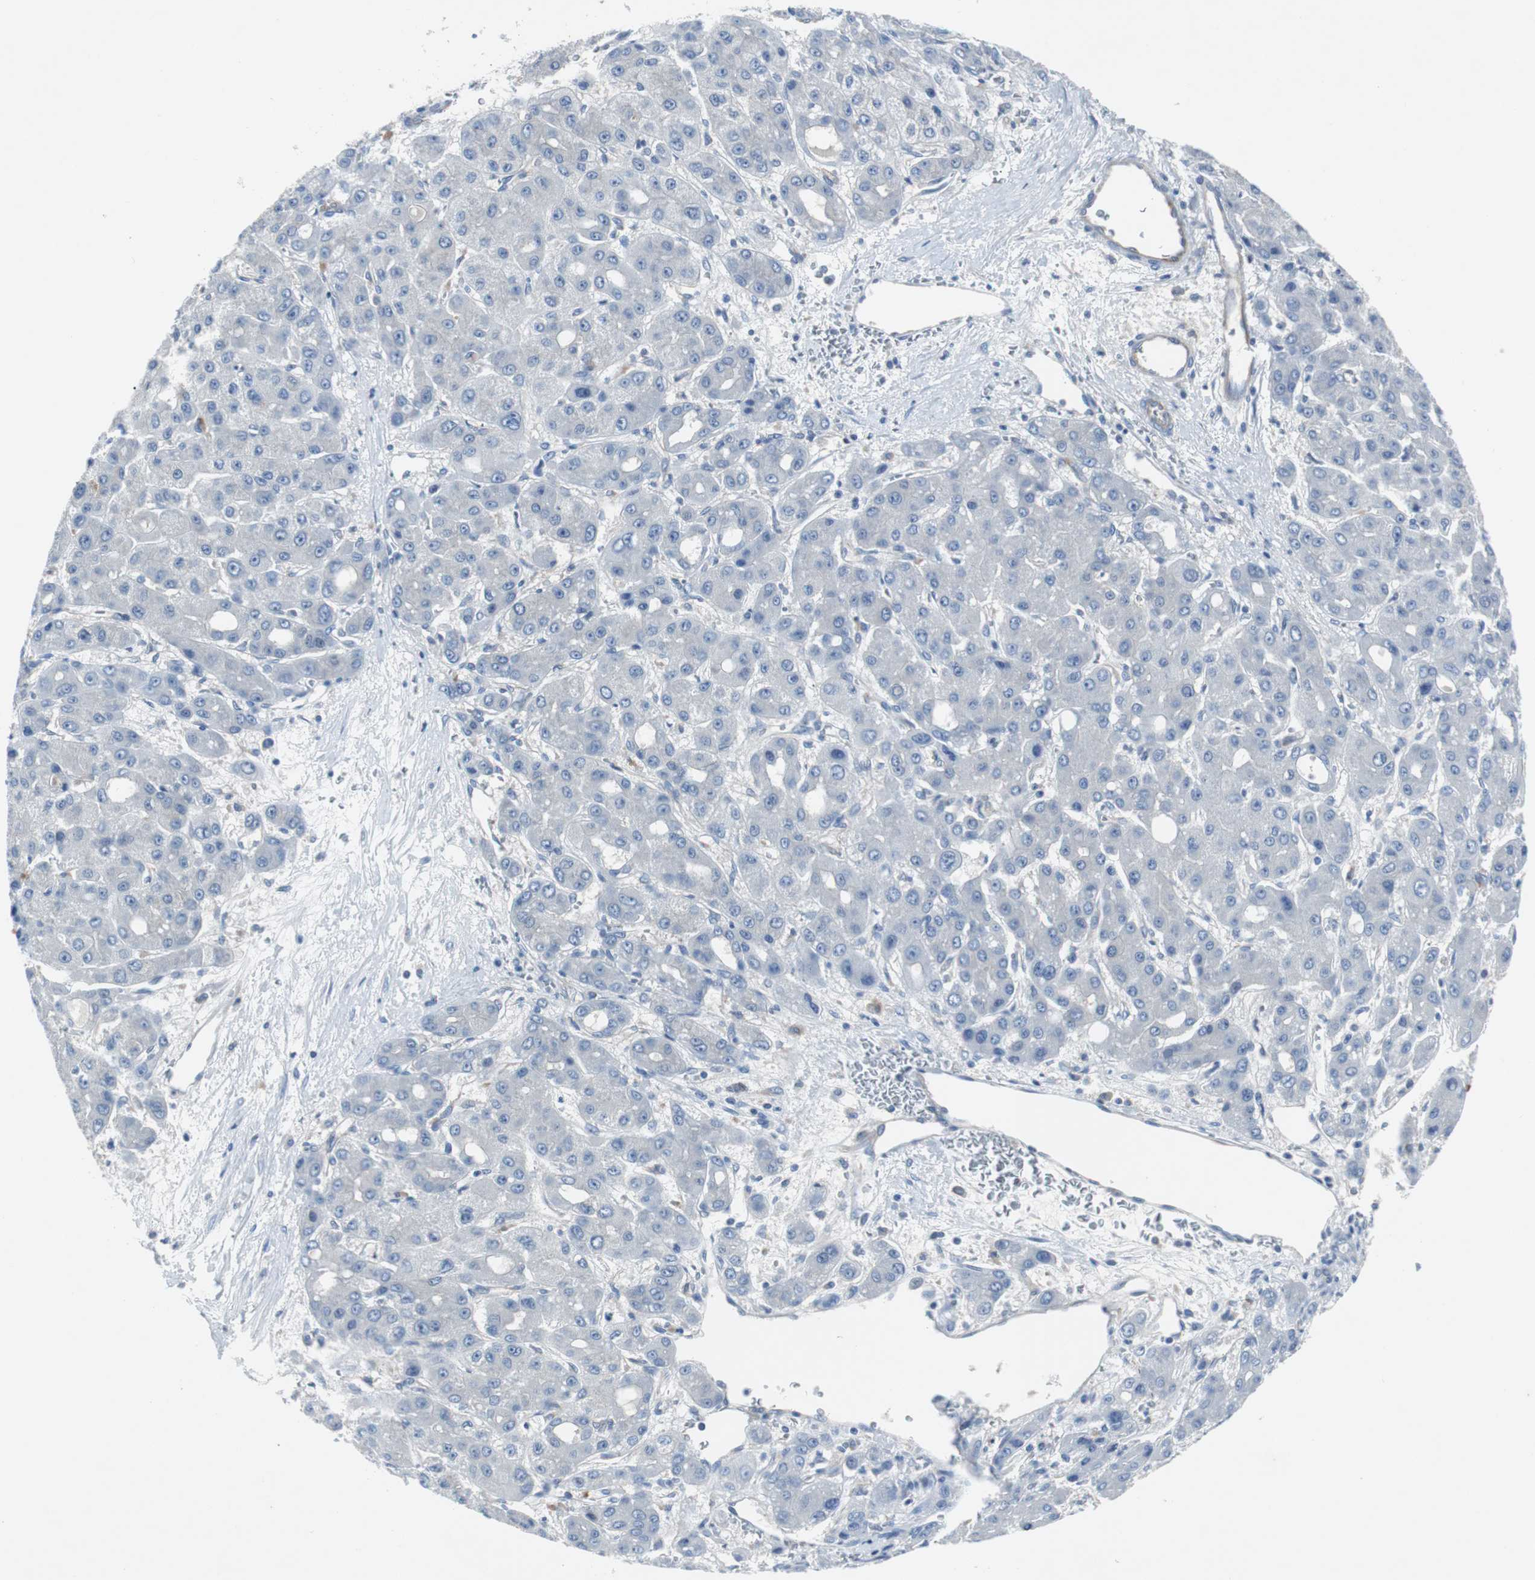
{"staining": {"intensity": "negative", "quantity": "none", "location": "none"}, "tissue": "liver cancer", "cell_type": "Tumor cells", "image_type": "cancer", "snomed": [{"axis": "morphology", "description": "Carcinoma, Hepatocellular, NOS"}, {"axis": "topography", "description": "Liver"}], "caption": "DAB immunohistochemical staining of liver hepatocellular carcinoma reveals no significant expression in tumor cells.", "gene": "EEF2K", "patient": {"sex": "male", "age": 55}}